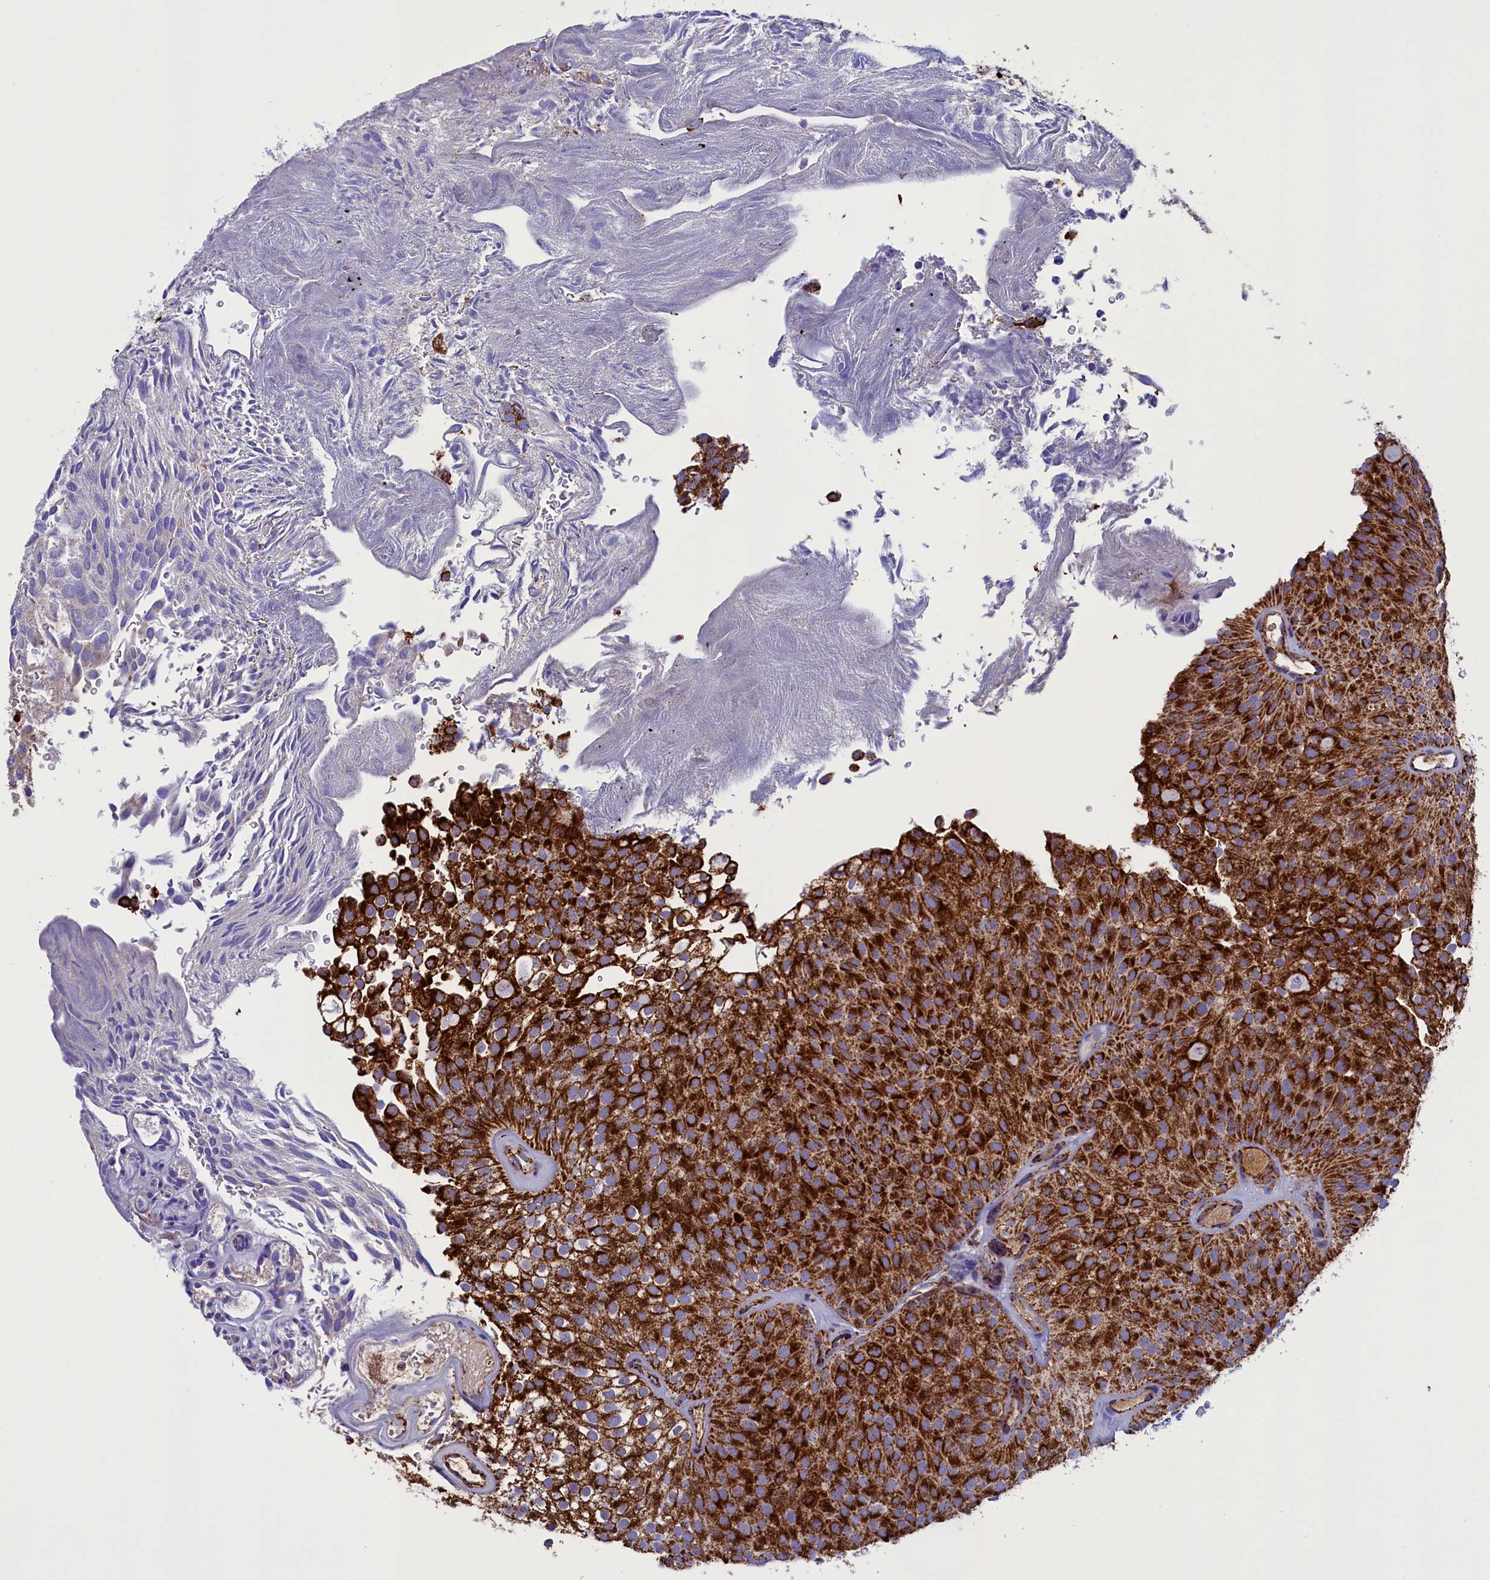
{"staining": {"intensity": "strong", "quantity": ">75%", "location": "cytoplasmic/membranous"}, "tissue": "urothelial cancer", "cell_type": "Tumor cells", "image_type": "cancer", "snomed": [{"axis": "morphology", "description": "Urothelial carcinoma, Low grade"}, {"axis": "topography", "description": "Urinary bladder"}], "caption": "A histopathology image showing strong cytoplasmic/membranous positivity in approximately >75% of tumor cells in low-grade urothelial carcinoma, as visualized by brown immunohistochemical staining.", "gene": "SLC39A3", "patient": {"sex": "male", "age": 78}}